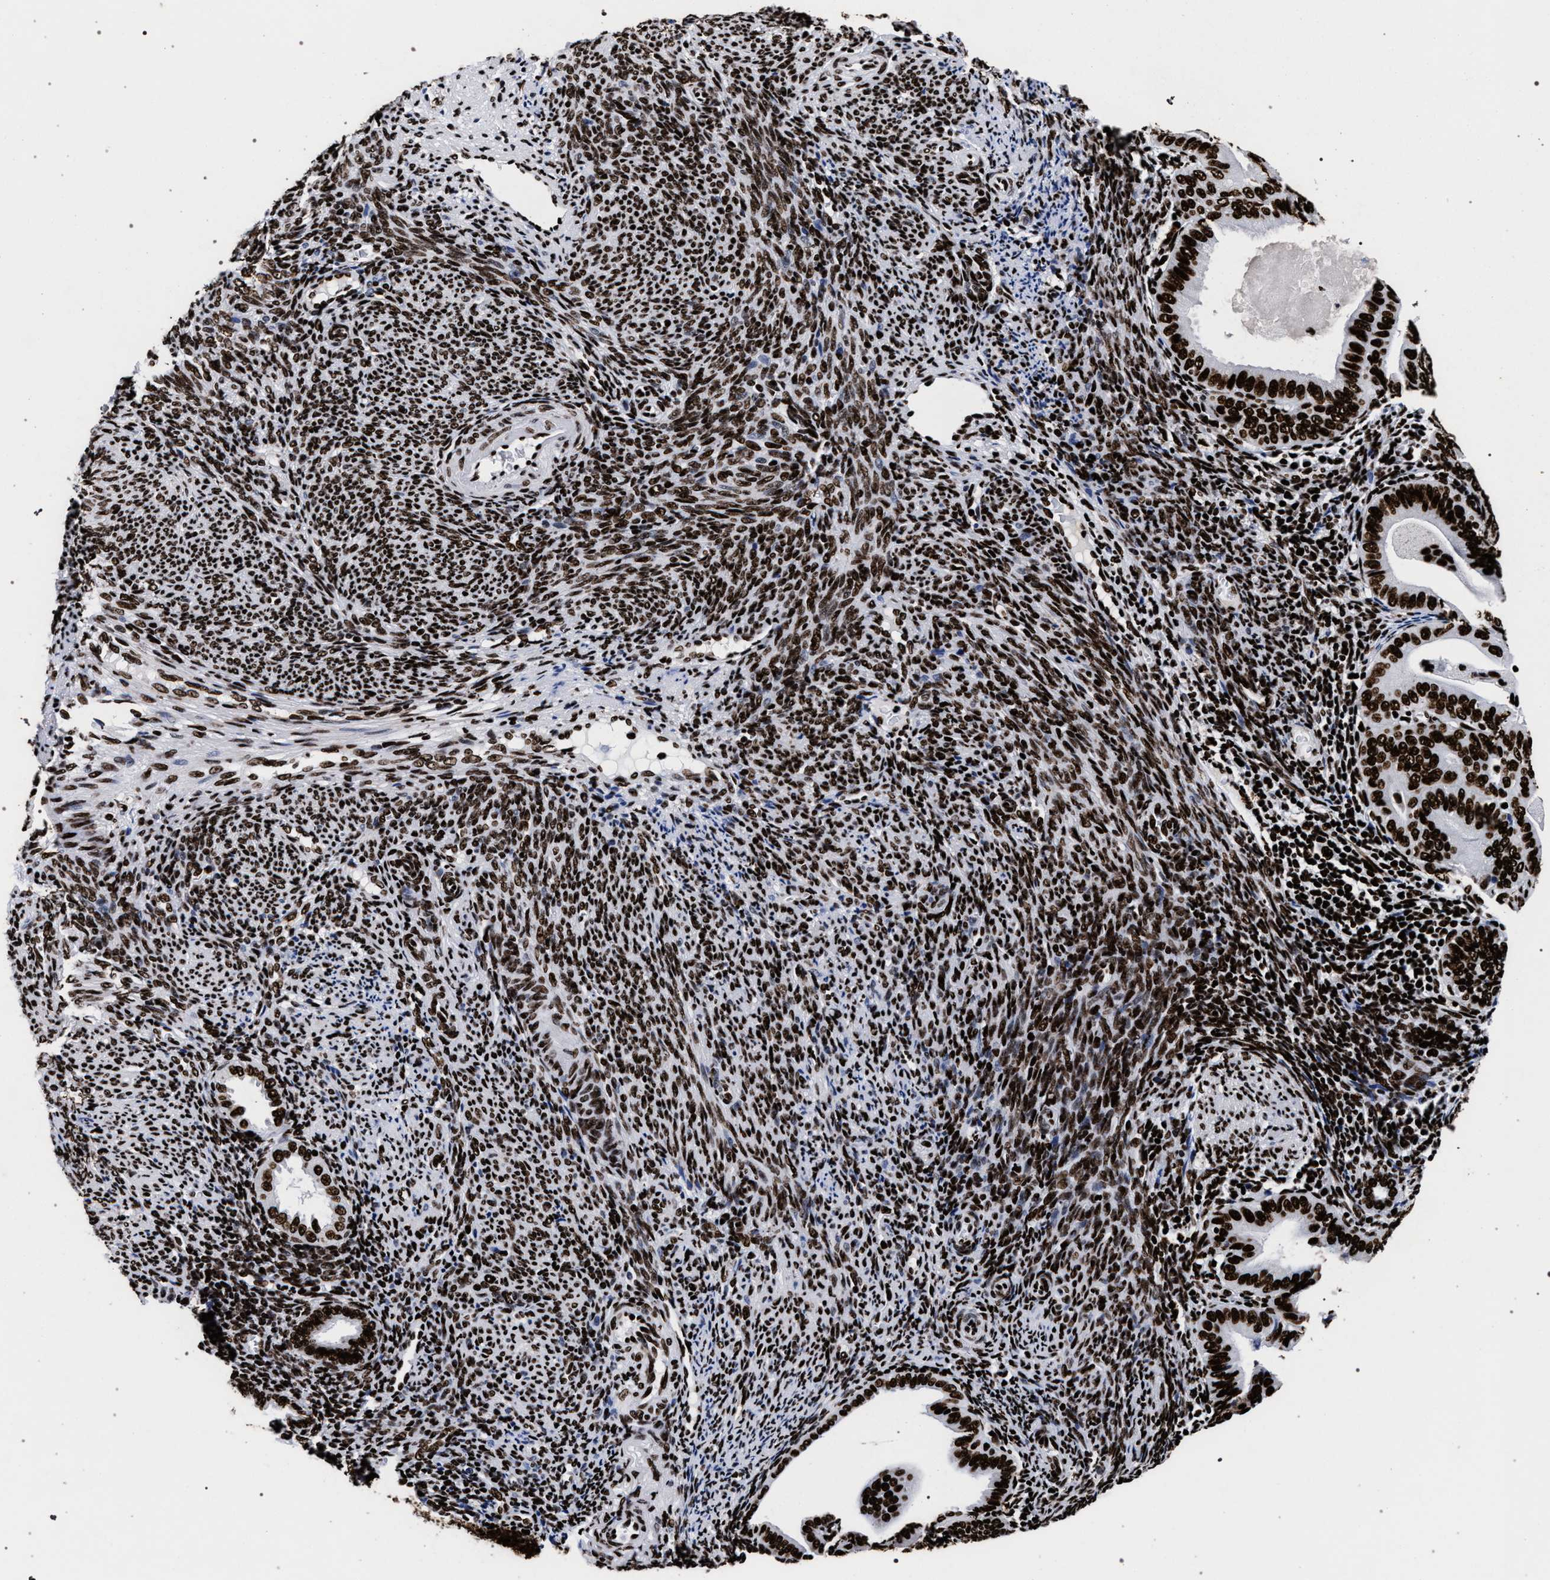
{"staining": {"intensity": "strong", "quantity": ">75%", "location": "nuclear"}, "tissue": "endometrial cancer", "cell_type": "Tumor cells", "image_type": "cancer", "snomed": [{"axis": "morphology", "description": "Adenocarcinoma, NOS"}, {"axis": "topography", "description": "Endometrium"}], "caption": "A high amount of strong nuclear staining is appreciated in about >75% of tumor cells in endometrial cancer (adenocarcinoma) tissue. The protein of interest is stained brown, and the nuclei are stained in blue (DAB IHC with brightfield microscopy, high magnification).", "gene": "HNRNPA1", "patient": {"sex": "female", "age": 58}}